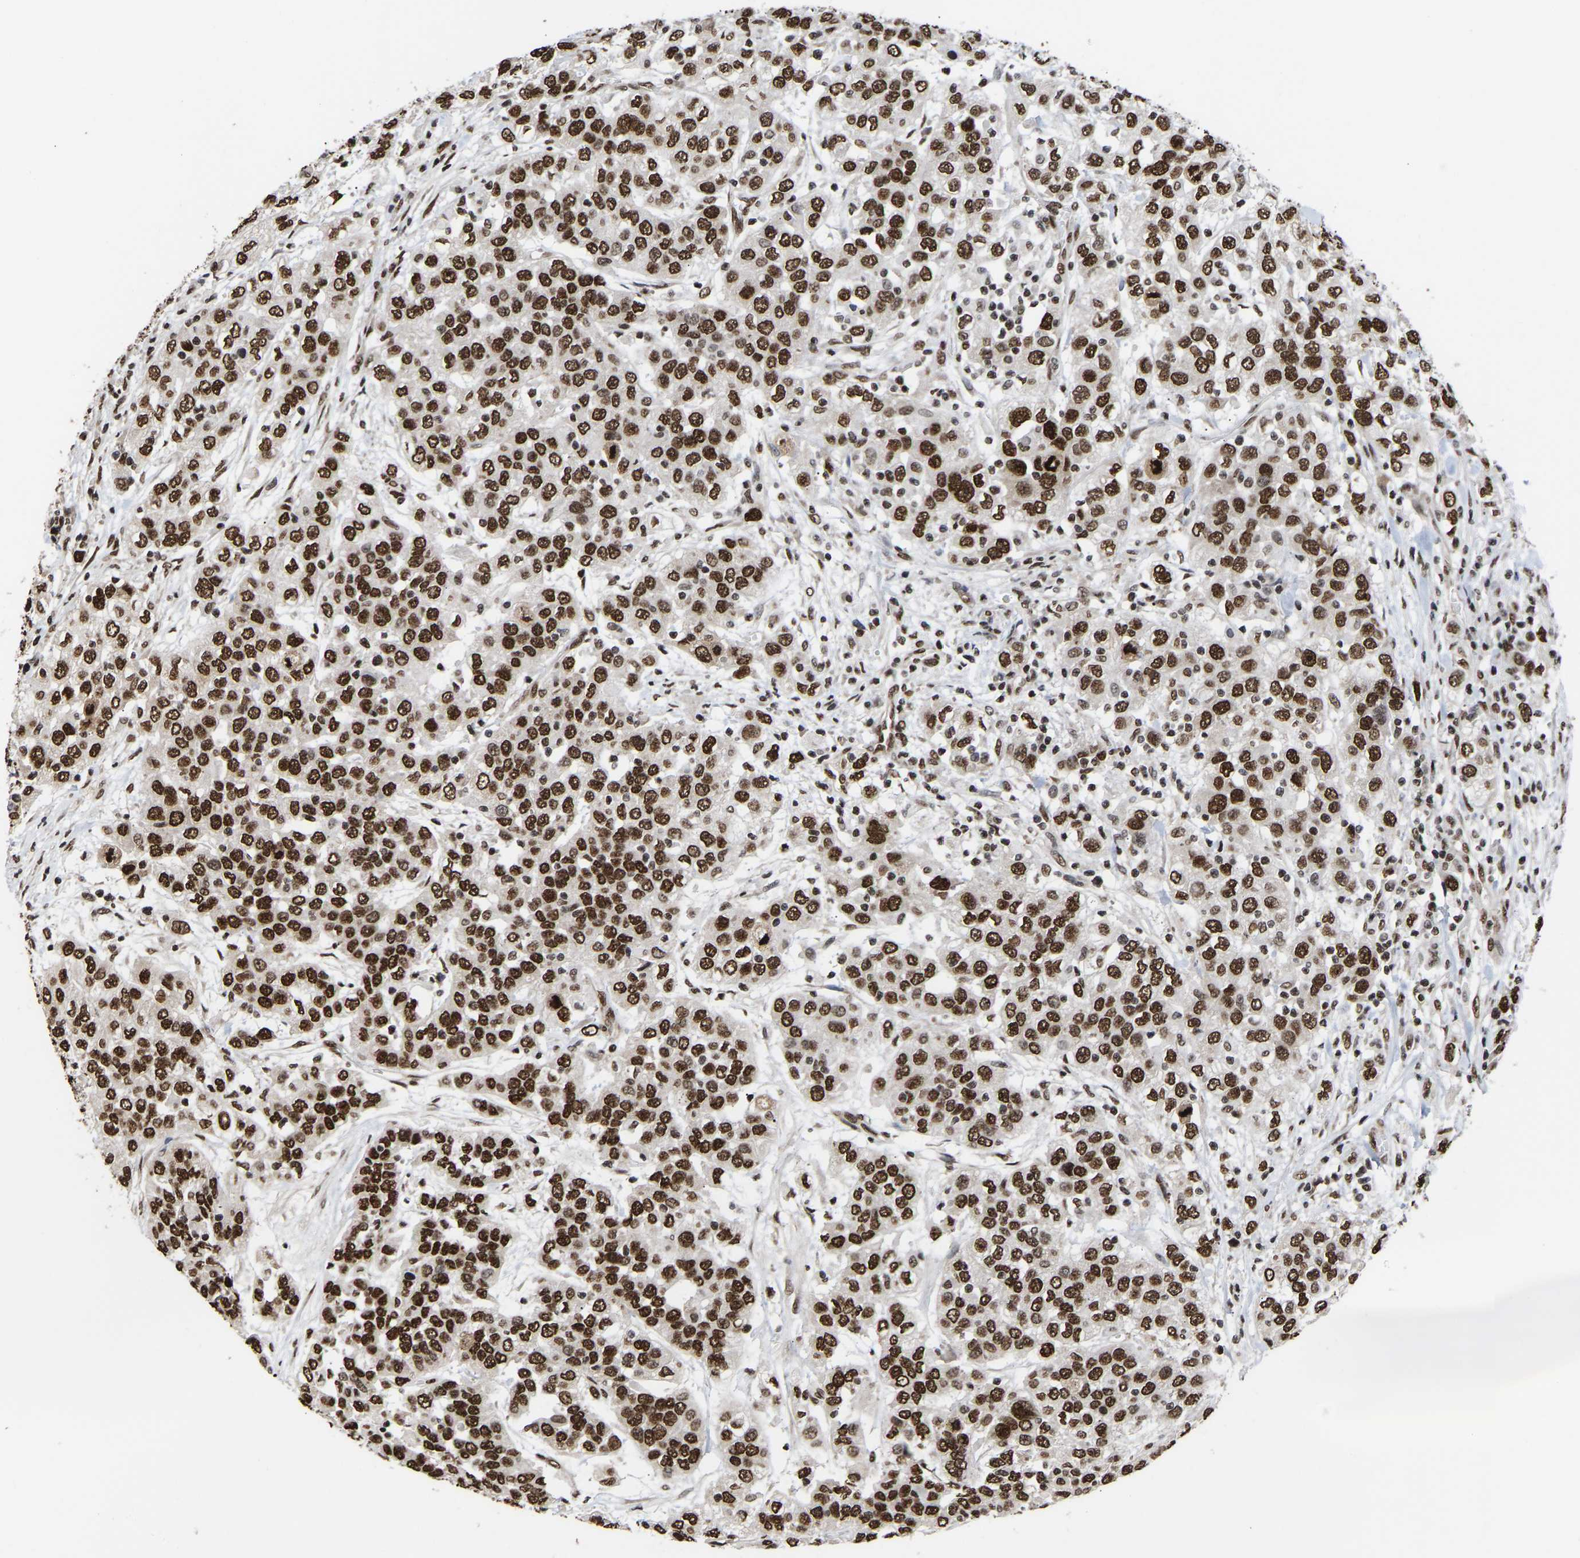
{"staining": {"intensity": "strong", "quantity": ">75%", "location": "nuclear"}, "tissue": "urothelial cancer", "cell_type": "Tumor cells", "image_type": "cancer", "snomed": [{"axis": "morphology", "description": "Urothelial carcinoma, High grade"}, {"axis": "topography", "description": "Urinary bladder"}], "caption": "Immunohistochemistry (IHC) of urothelial cancer reveals high levels of strong nuclear expression in about >75% of tumor cells. (brown staining indicates protein expression, while blue staining denotes nuclei).", "gene": "PSIP1", "patient": {"sex": "female", "age": 80}}